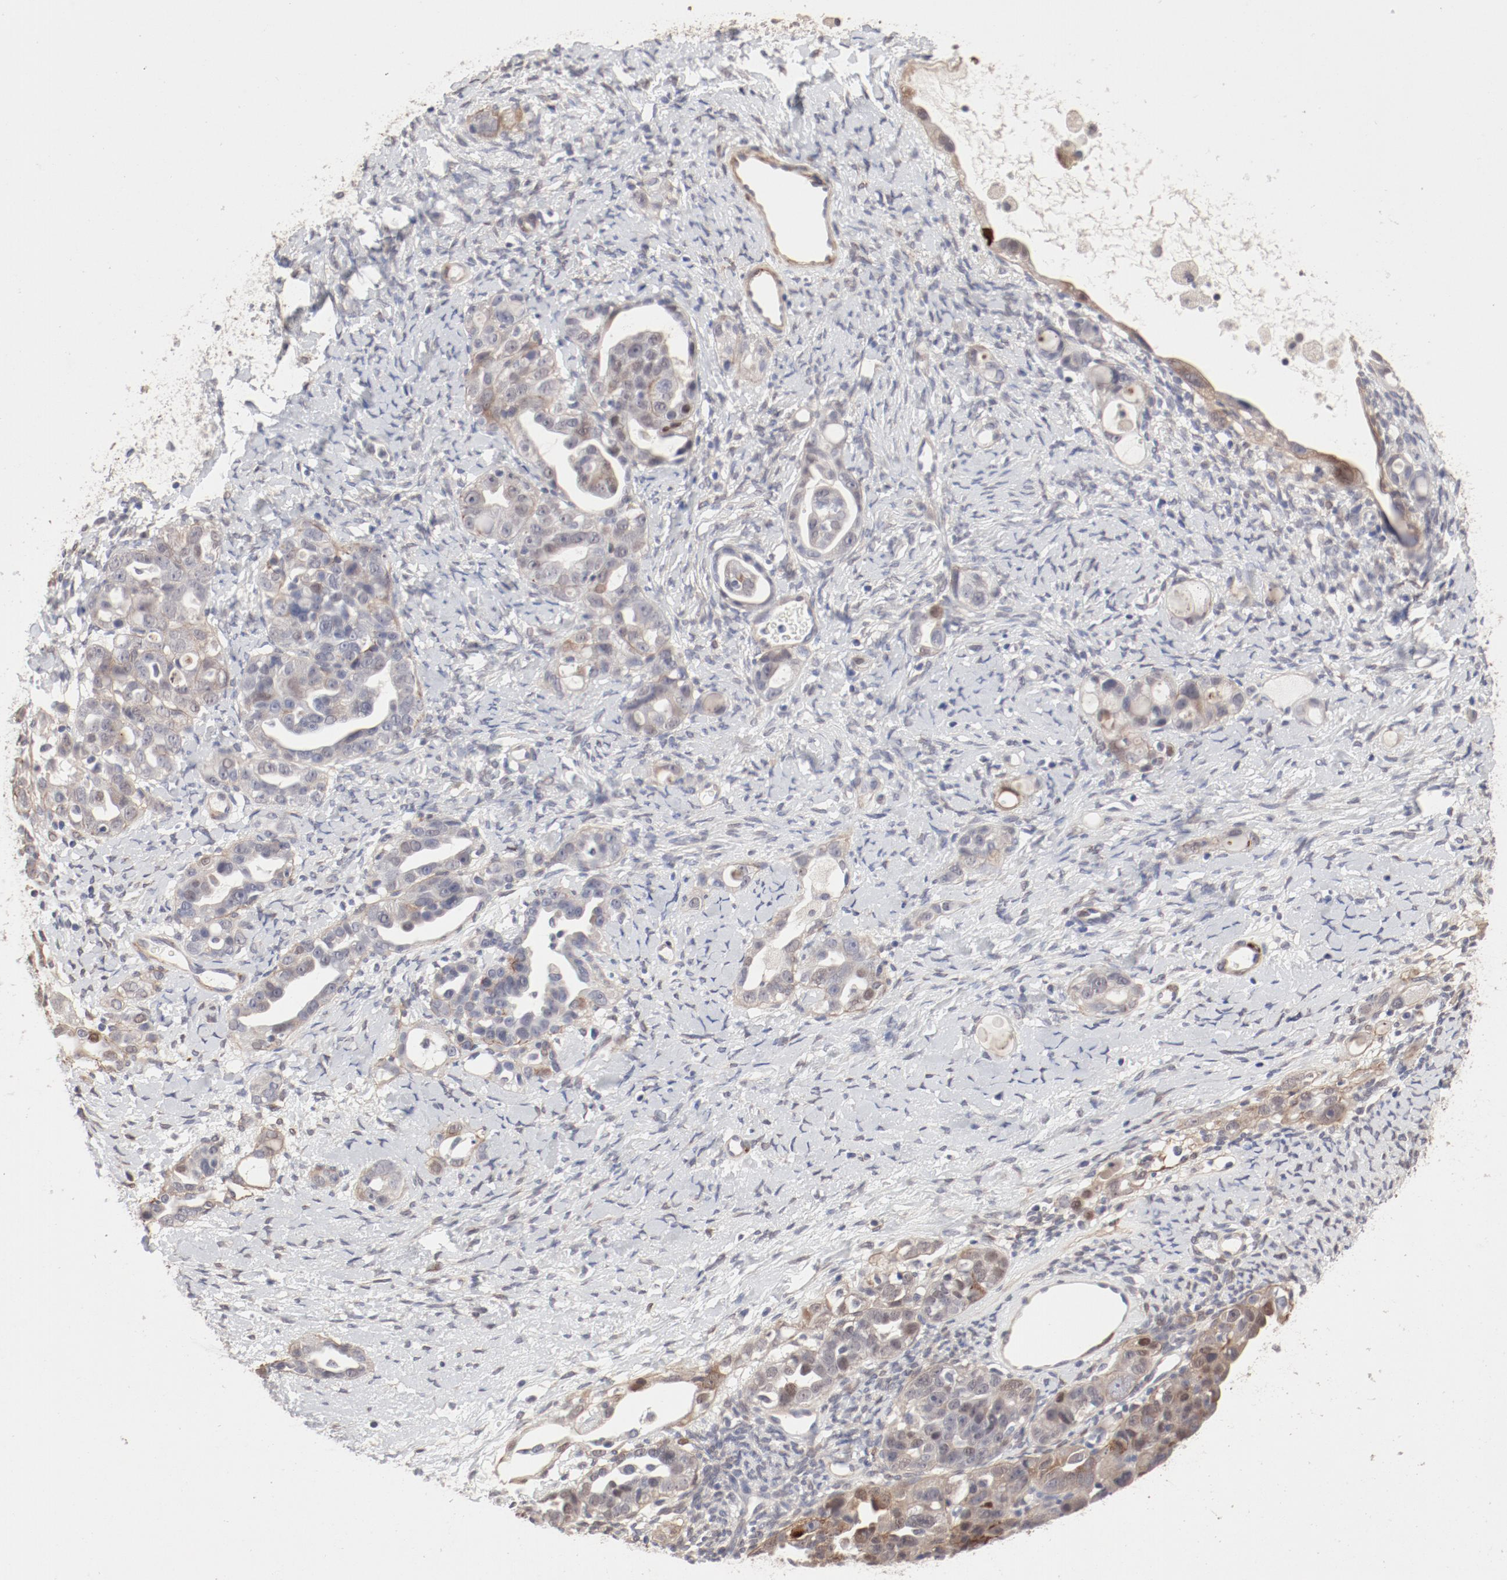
{"staining": {"intensity": "negative", "quantity": "none", "location": "none"}, "tissue": "ovarian cancer", "cell_type": "Tumor cells", "image_type": "cancer", "snomed": [{"axis": "morphology", "description": "Cystadenocarcinoma, serous, NOS"}, {"axis": "topography", "description": "Ovary"}], "caption": "Ovarian serous cystadenocarcinoma was stained to show a protein in brown. There is no significant positivity in tumor cells.", "gene": "MAGED4", "patient": {"sex": "female", "age": 66}}